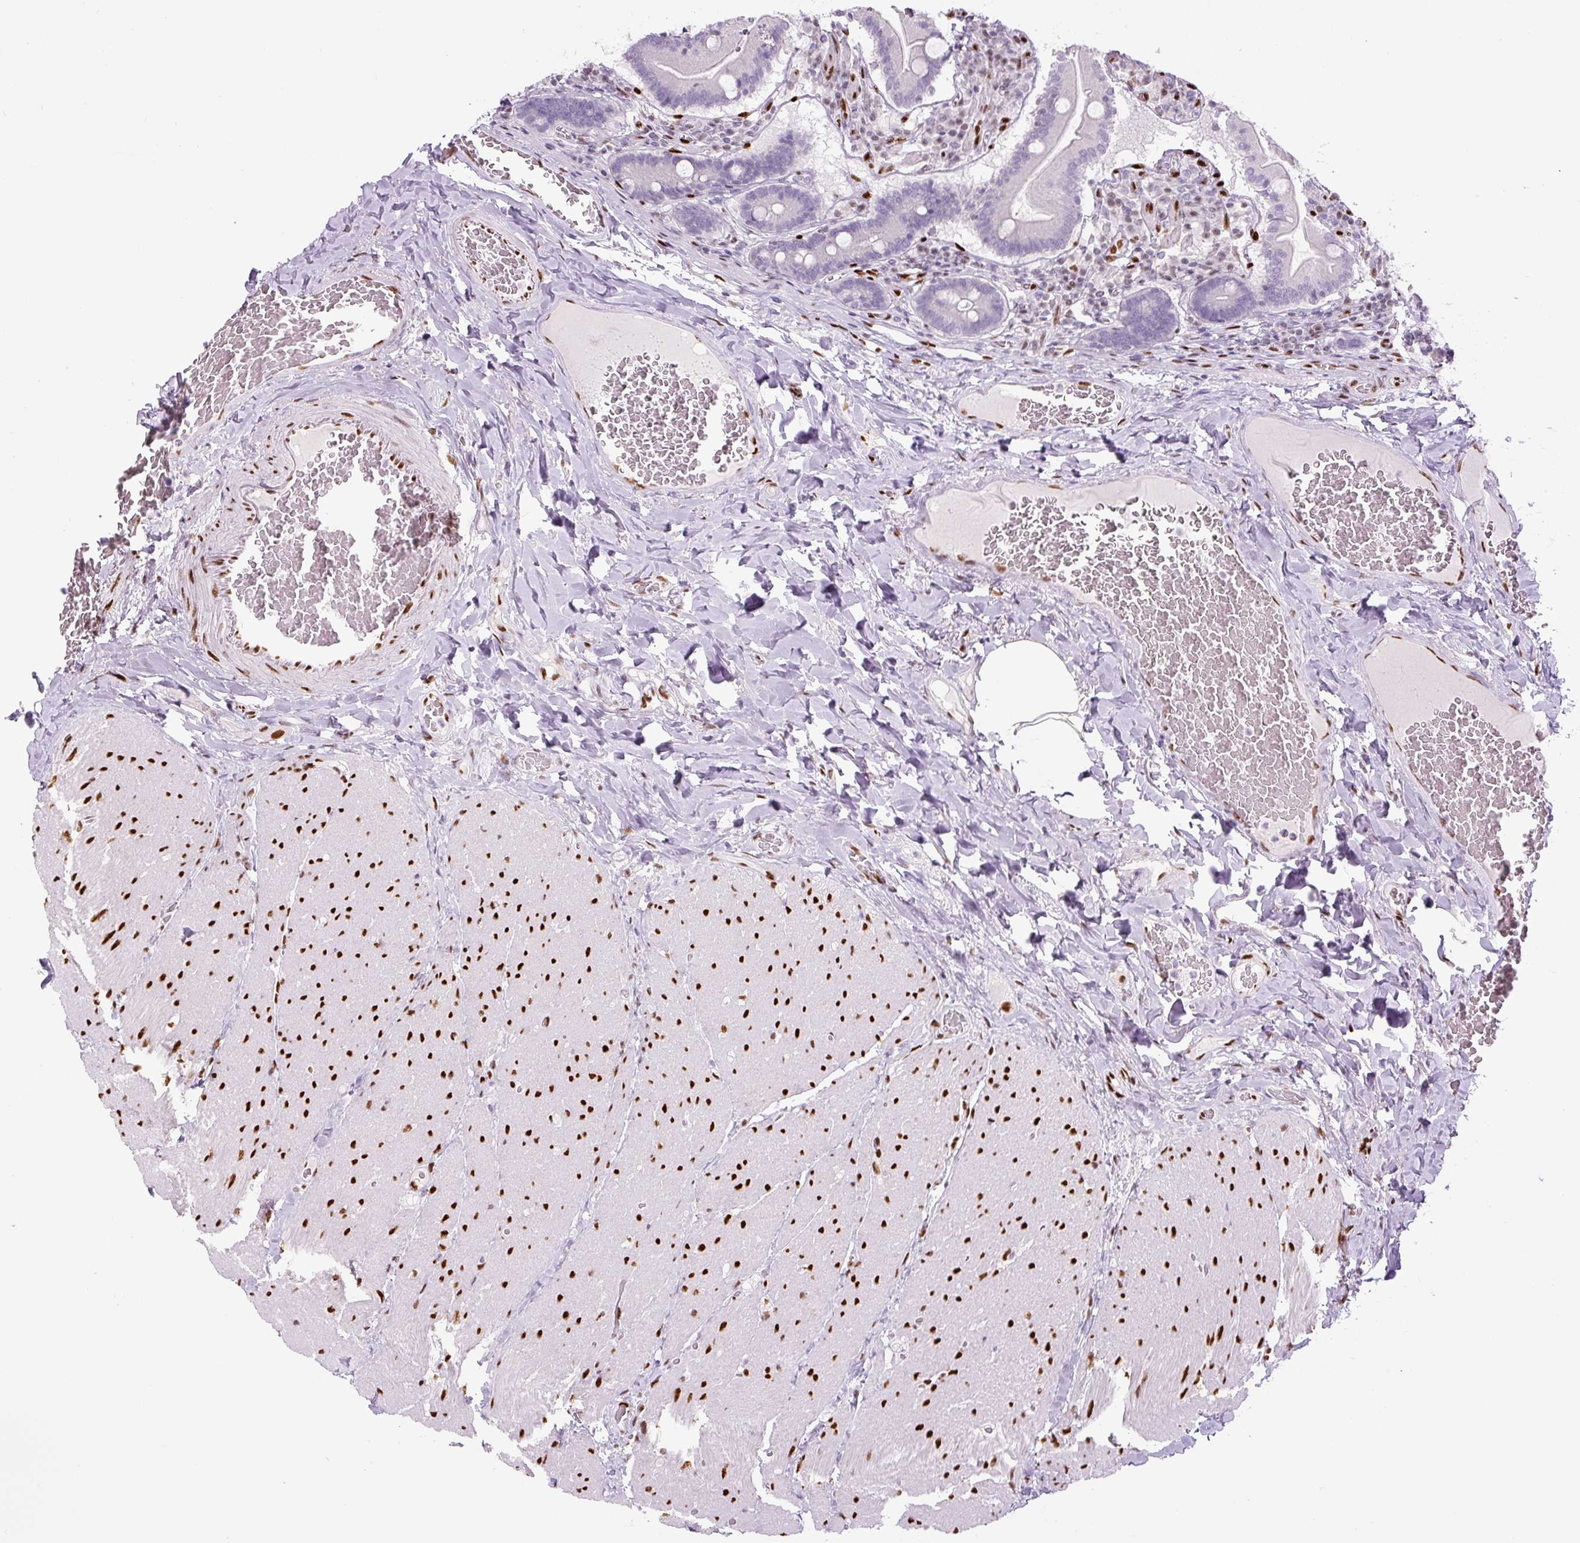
{"staining": {"intensity": "negative", "quantity": "none", "location": "none"}, "tissue": "duodenum", "cell_type": "Glandular cells", "image_type": "normal", "snomed": [{"axis": "morphology", "description": "Normal tissue, NOS"}, {"axis": "topography", "description": "Duodenum"}], "caption": "The histopathology image shows no significant staining in glandular cells of duodenum. (DAB IHC visualized using brightfield microscopy, high magnification).", "gene": "ZEB1", "patient": {"sex": "female", "age": 62}}